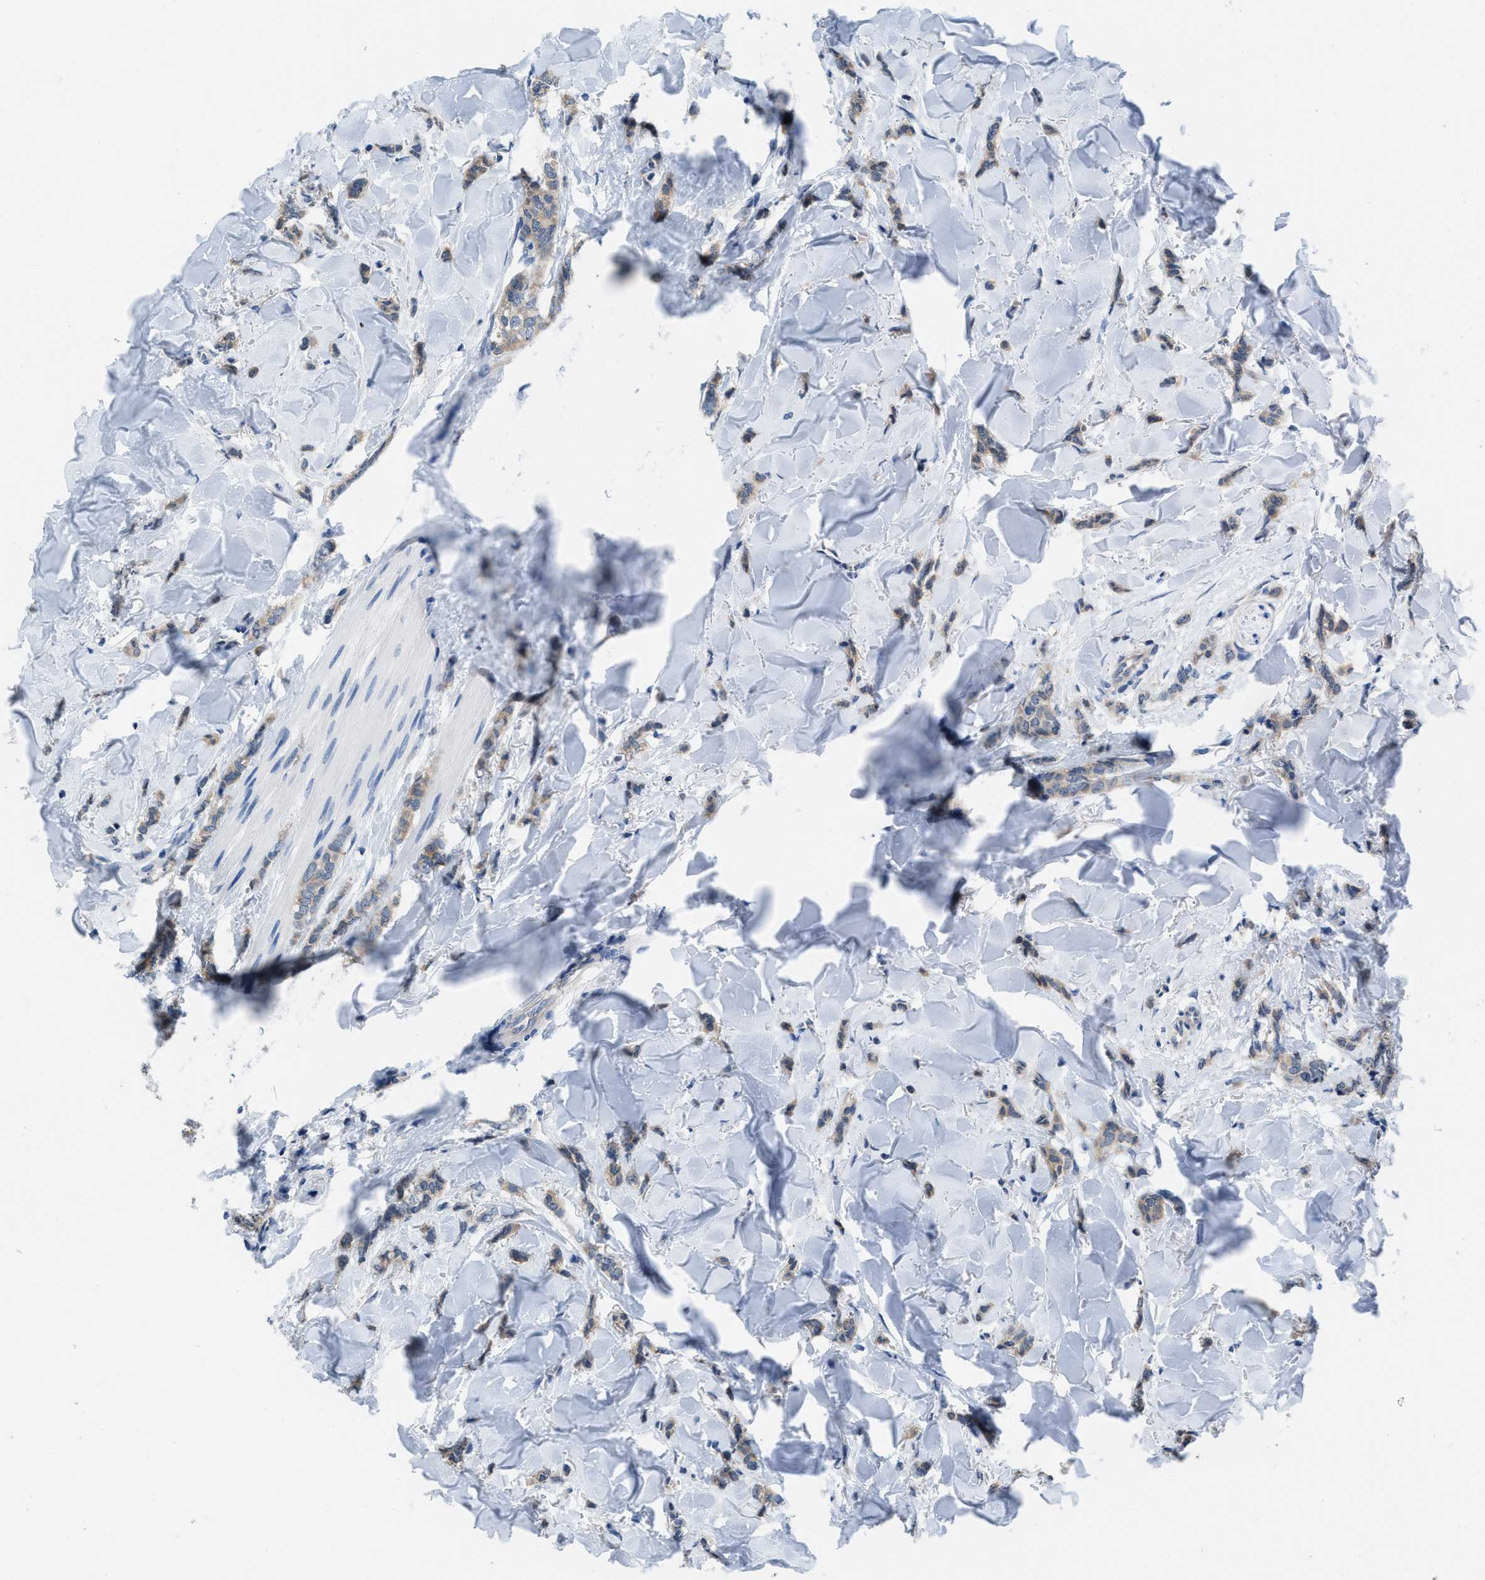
{"staining": {"intensity": "weak", "quantity": ">75%", "location": "cytoplasmic/membranous"}, "tissue": "breast cancer", "cell_type": "Tumor cells", "image_type": "cancer", "snomed": [{"axis": "morphology", "description": "Lobular carcinoma"}, {"axis": "topography", "description": "Skin"}, {"axis": "topography", "description": "Breast"}], "caption": "A histopathology image of human breast cancer stained for a protein reveals weak cytoplasmic/membranous brown staining in tumor cells. The protein is stained brown, and the nuclei are stained in blue (DAB (3,3'-diaminobenzidine) IHC with brightfield microscopy, high magnification).", "gene": "NUDT5", "patient": {"sex": "female", "age": 46}}